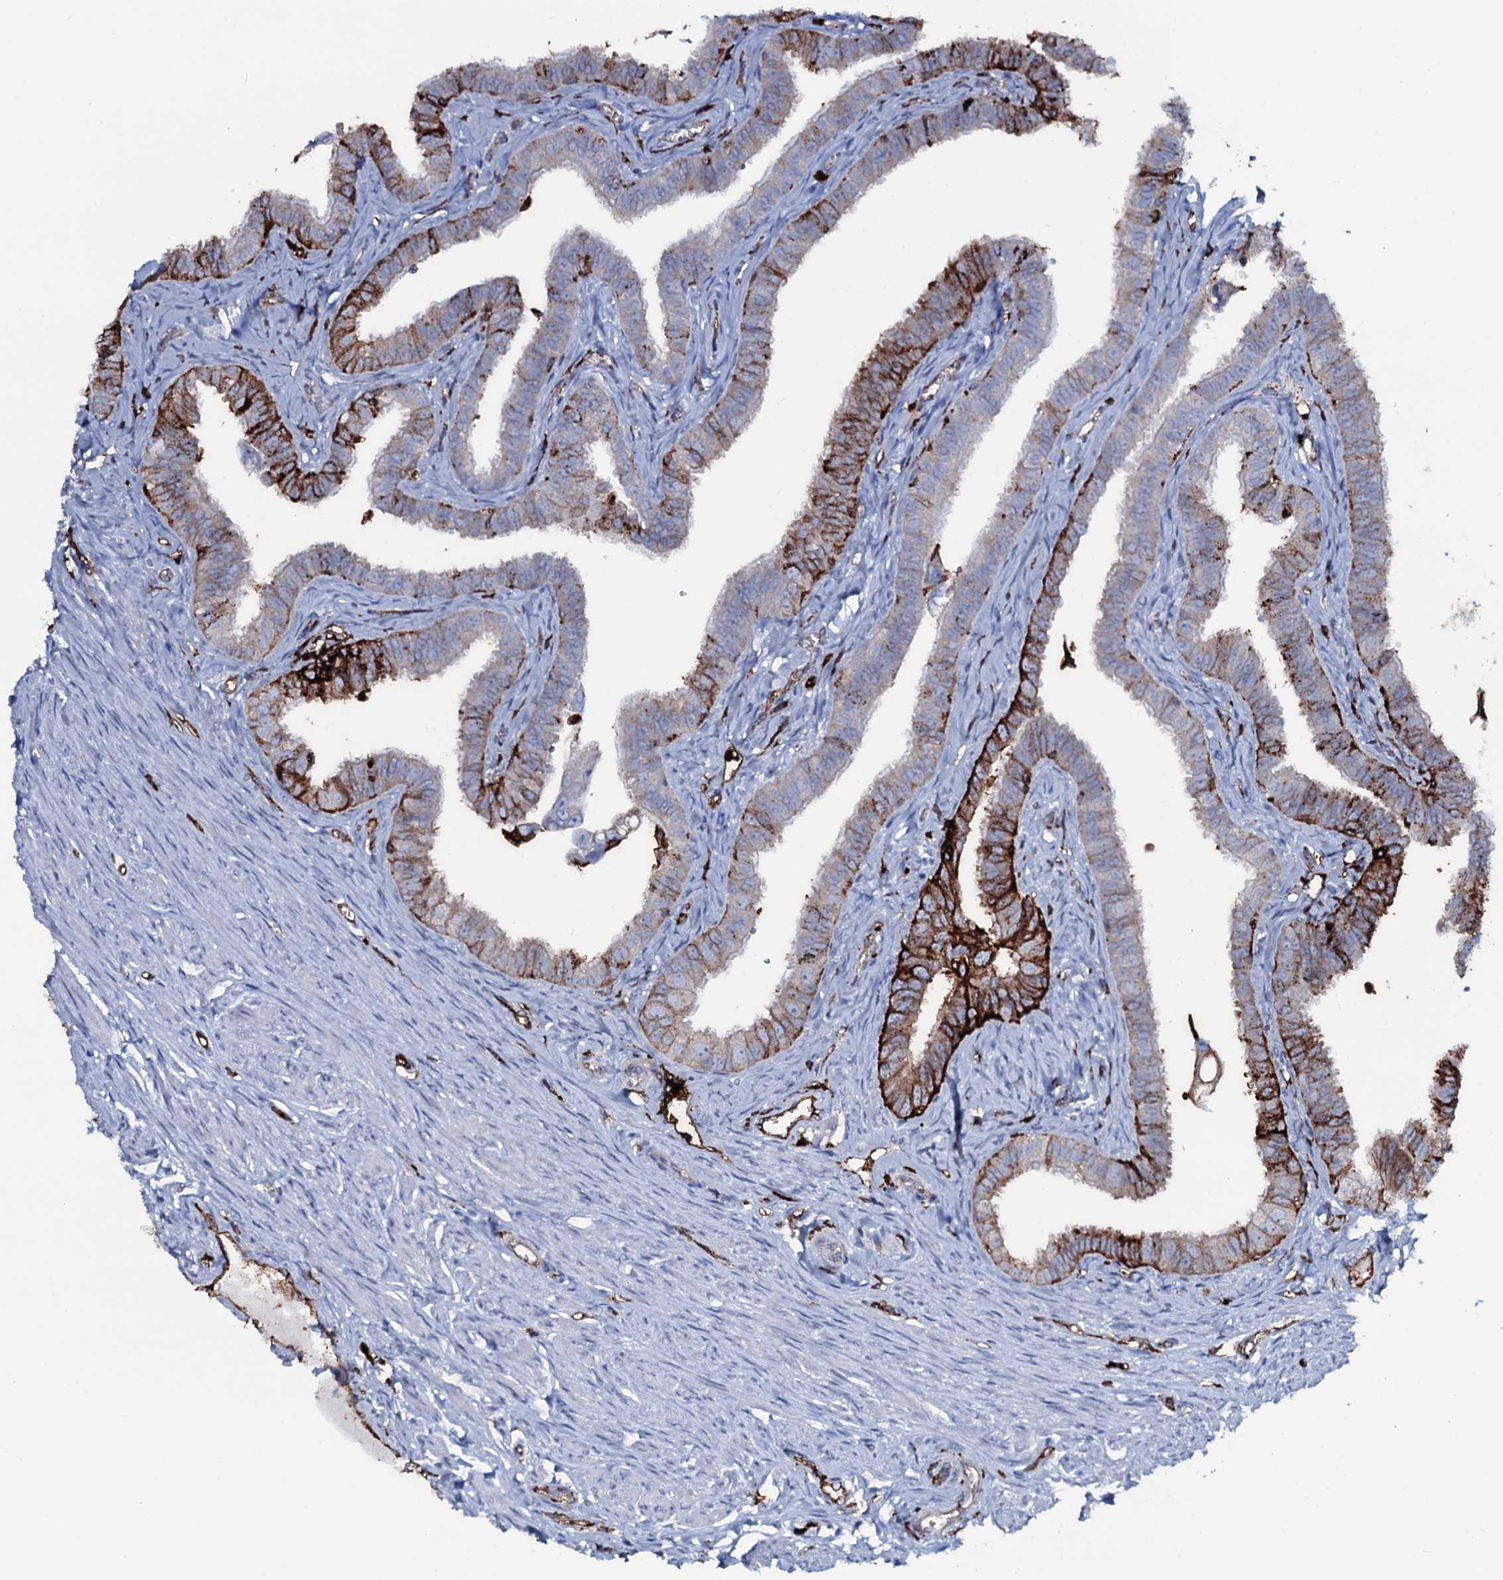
{"staining": {"intensity": "strong", "quantity": "25%-75%", "location": "cytoplasmic/membranous"}, "tissue": "fallopian tube", "cell_type": "Glandular cells", "image_type": "normal", "snomed": [{"axis": "morphology", "description": "Normal tissue, NOS"}, {"axis": "morphology", "description": "Carcinoma, NOS"}, {"axis": "topography", "description": "Fallopian tube"}, {"axis": "topography", "description": "Ovary"}], "caption": "Protein analysis of unremarkable fallopian tube demonstrates strong cytoplasmic/membranous positivity in approximately 25%-75% of glandular cells. (Brightfield microscopy of DAB IHC at high magnification).", "gene": "OSBPL2", "patient": {"sex": "female", "age": 59}}